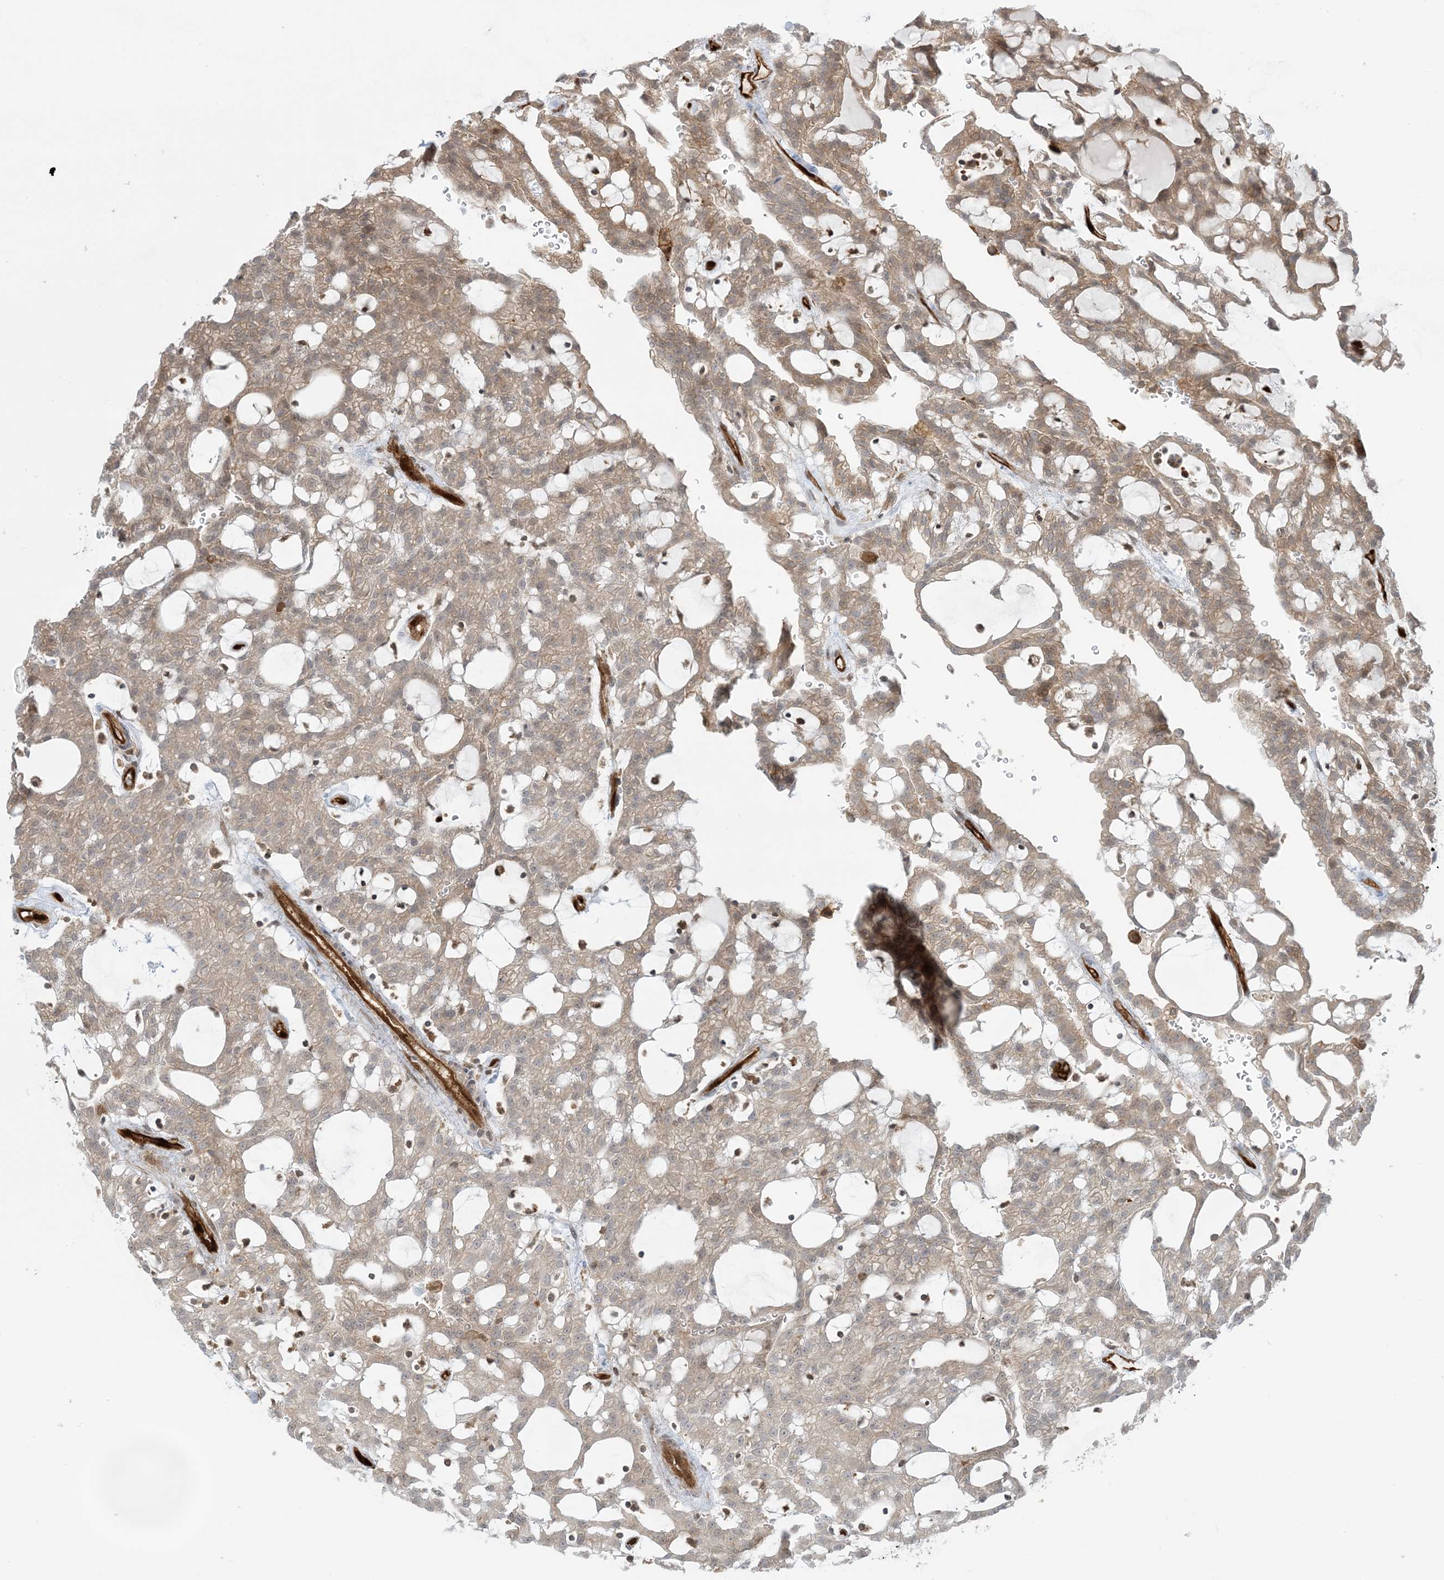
{"staining": {"intensity": "moderate", "quantity": ">75%", "location": "cytoplasmic/membranous"}, "tissue": "renal cancer", "cell_type": "Tumor cells", "image_type": "cancer", "snomed": [{"axis": "morphology", "description": "Adenocarcinoma, NOS"}, {"axis": "topography", "description": "Kidney"}], "caption": "Moderate cytoplasmic/membranous staining is identified in about >75% of tumor cells in renal cancer.", "gene": "PPM1F", "patient": {"sex": "male", "age": 63}}